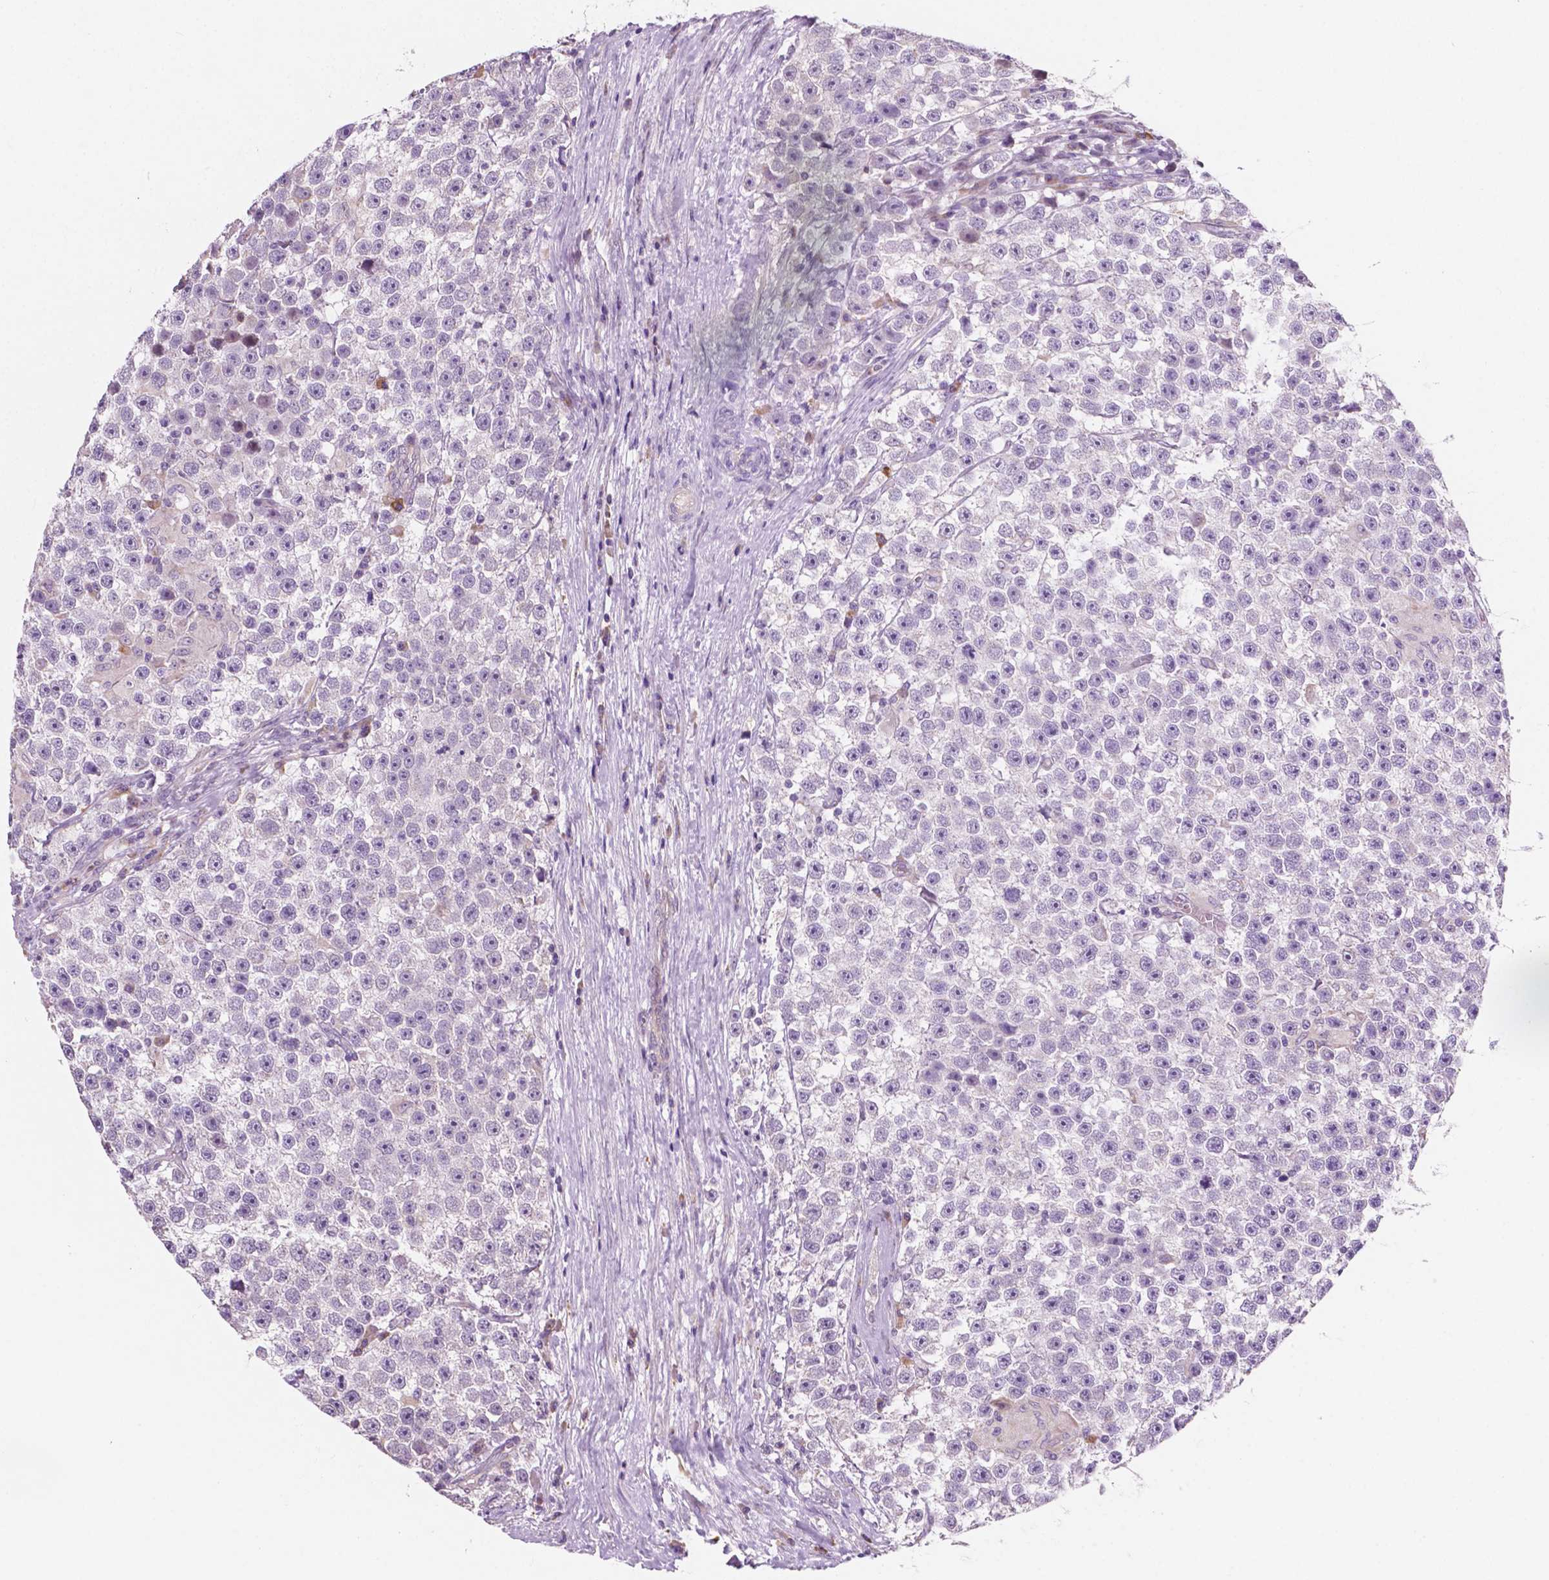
{"staining": {"intensity": "negative", "quantity": "none", "location": "none"}, "tissue": "testis cancer", "cell_type": "Tumor cells", "image_type": "cancer", "snomed": [{"axis": "morphology", "description": "Seminoma, NOS"}, {"axis": "topography", "description": "Testis"}], "caption": "A high-resolution photomicrograph shows immunohistochemistry staining of testis cancer (seminoma), which reveals no significant expression in tumor cells.", "gene": "LRP1B", "patient": {"sex": "male", "age": 31}}